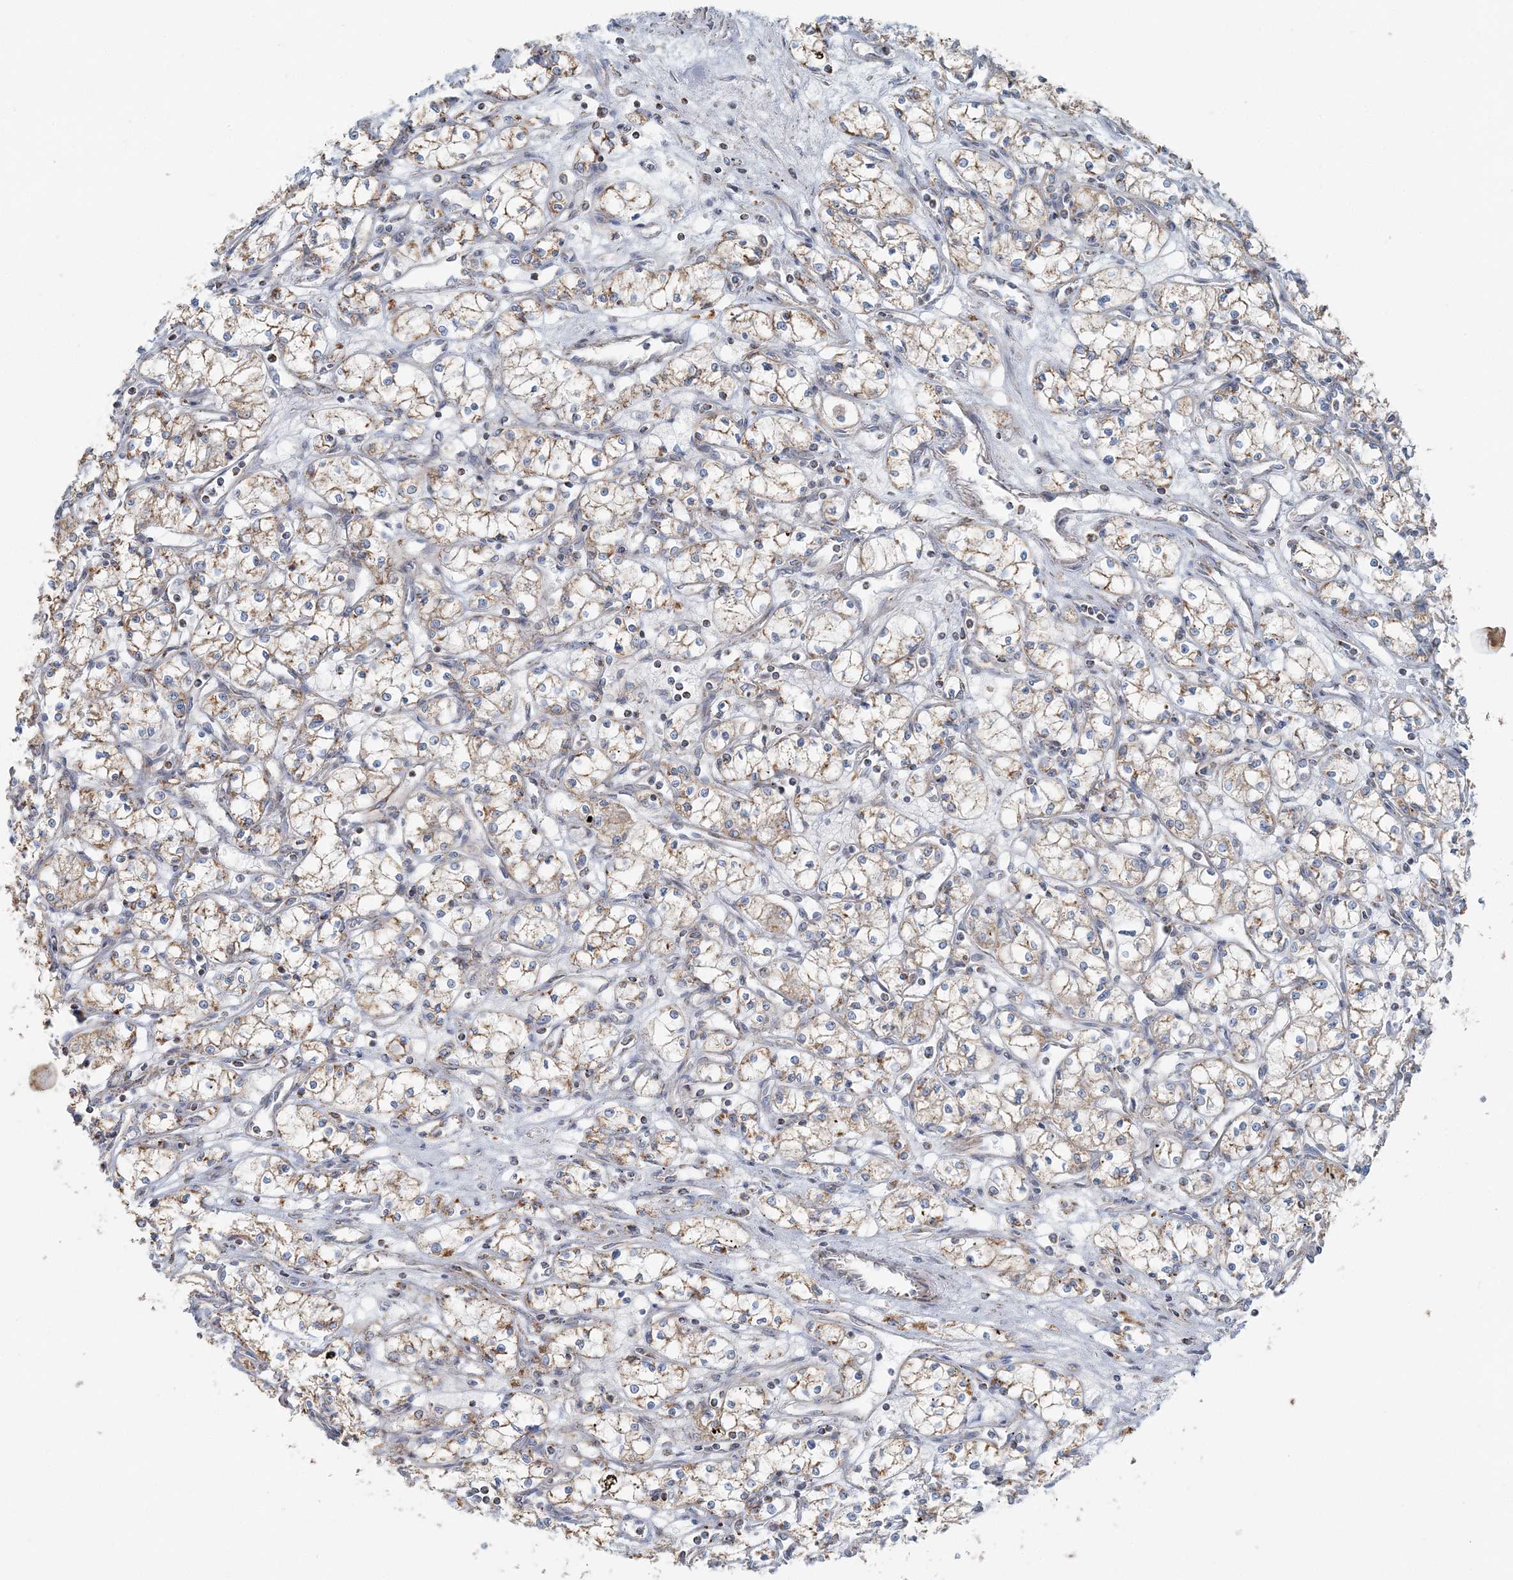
{"staining": {"intensity": "weak", "quantity": ">75%", "location": "cytoplasmic/membranous"}, "tissue": "renal cancer", "cell_type": "Tumor cells", "image_type": "cancer", "snomed": [{"axis": "morphology", "description": "Adenocarcinoma, NOS"}, {"axis": "topography", "description": "Kidney"}], "caption": "Renal cancer (adenocarcinoma) stained with a brown dye reveals weak cytoplasmic/membranous positive expression in about >75% of tumor cells.", "gene": "SLC22A16", "patient": {"sex": "male", "age": 59}}